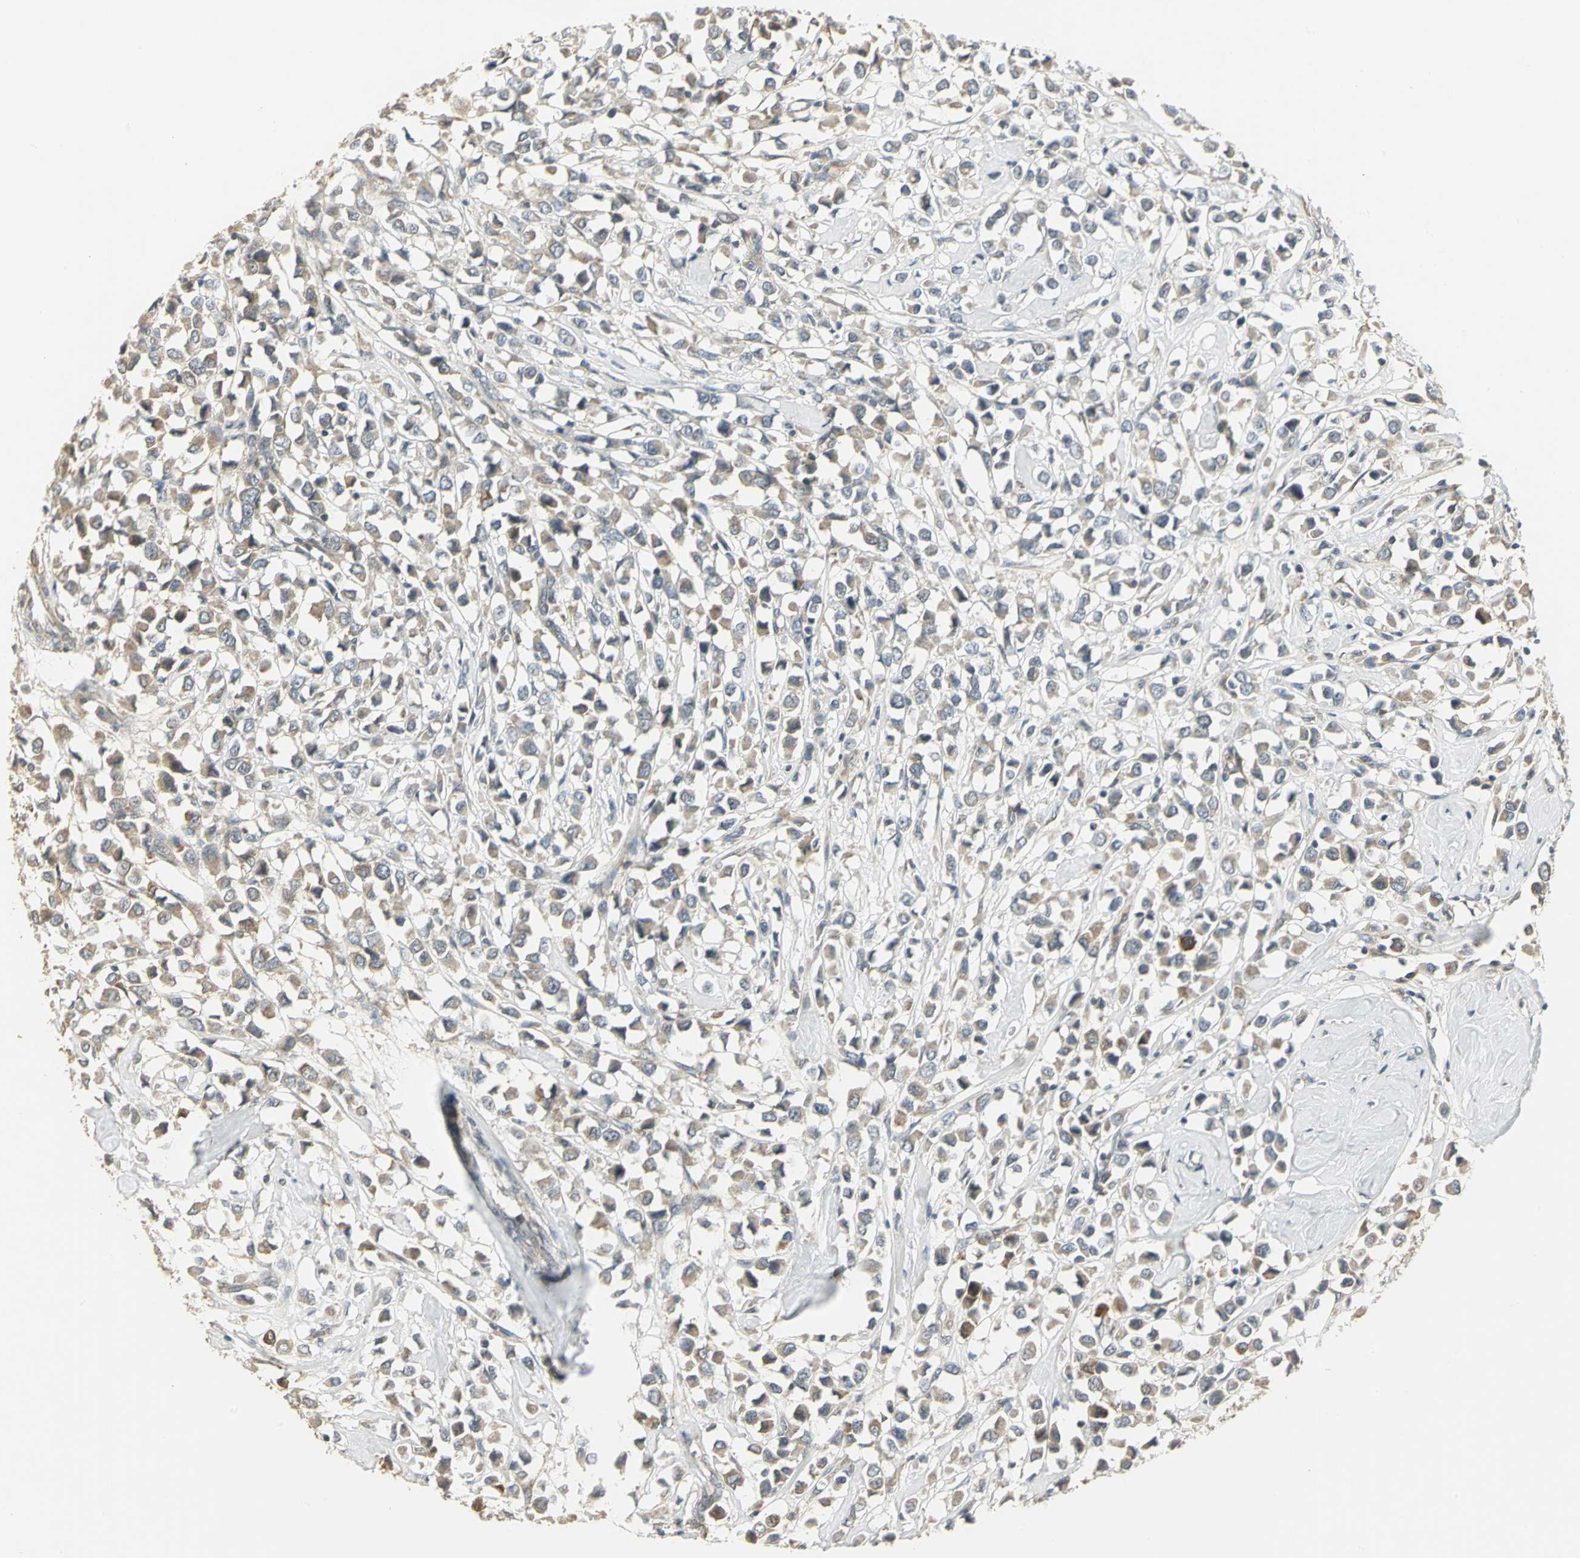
{"staining": {"intensity": "weak", "quantity": ">75%", "location": "cytoplasmic/membranous"}, "tissue": "breast cancer", "cell_type": "Tumor cells", "image_type": "cancer", "snomed": [{"axis": "morphology", "description": "Duct carcinoma"}, {"axis": "topography", "description": "Breast"}], "caption": "Immunohistochemical staining of human breast infiltrating ductal carcinoma reveals low levels of weak cytoplasmic/membranous protein positivity in approximately >75% of tumor cells. (Brightfield microscopy of DAB IHC at high magnification).", "gene": "MAPK8IP3", "patient": {"sex": "female", "age": 61}}